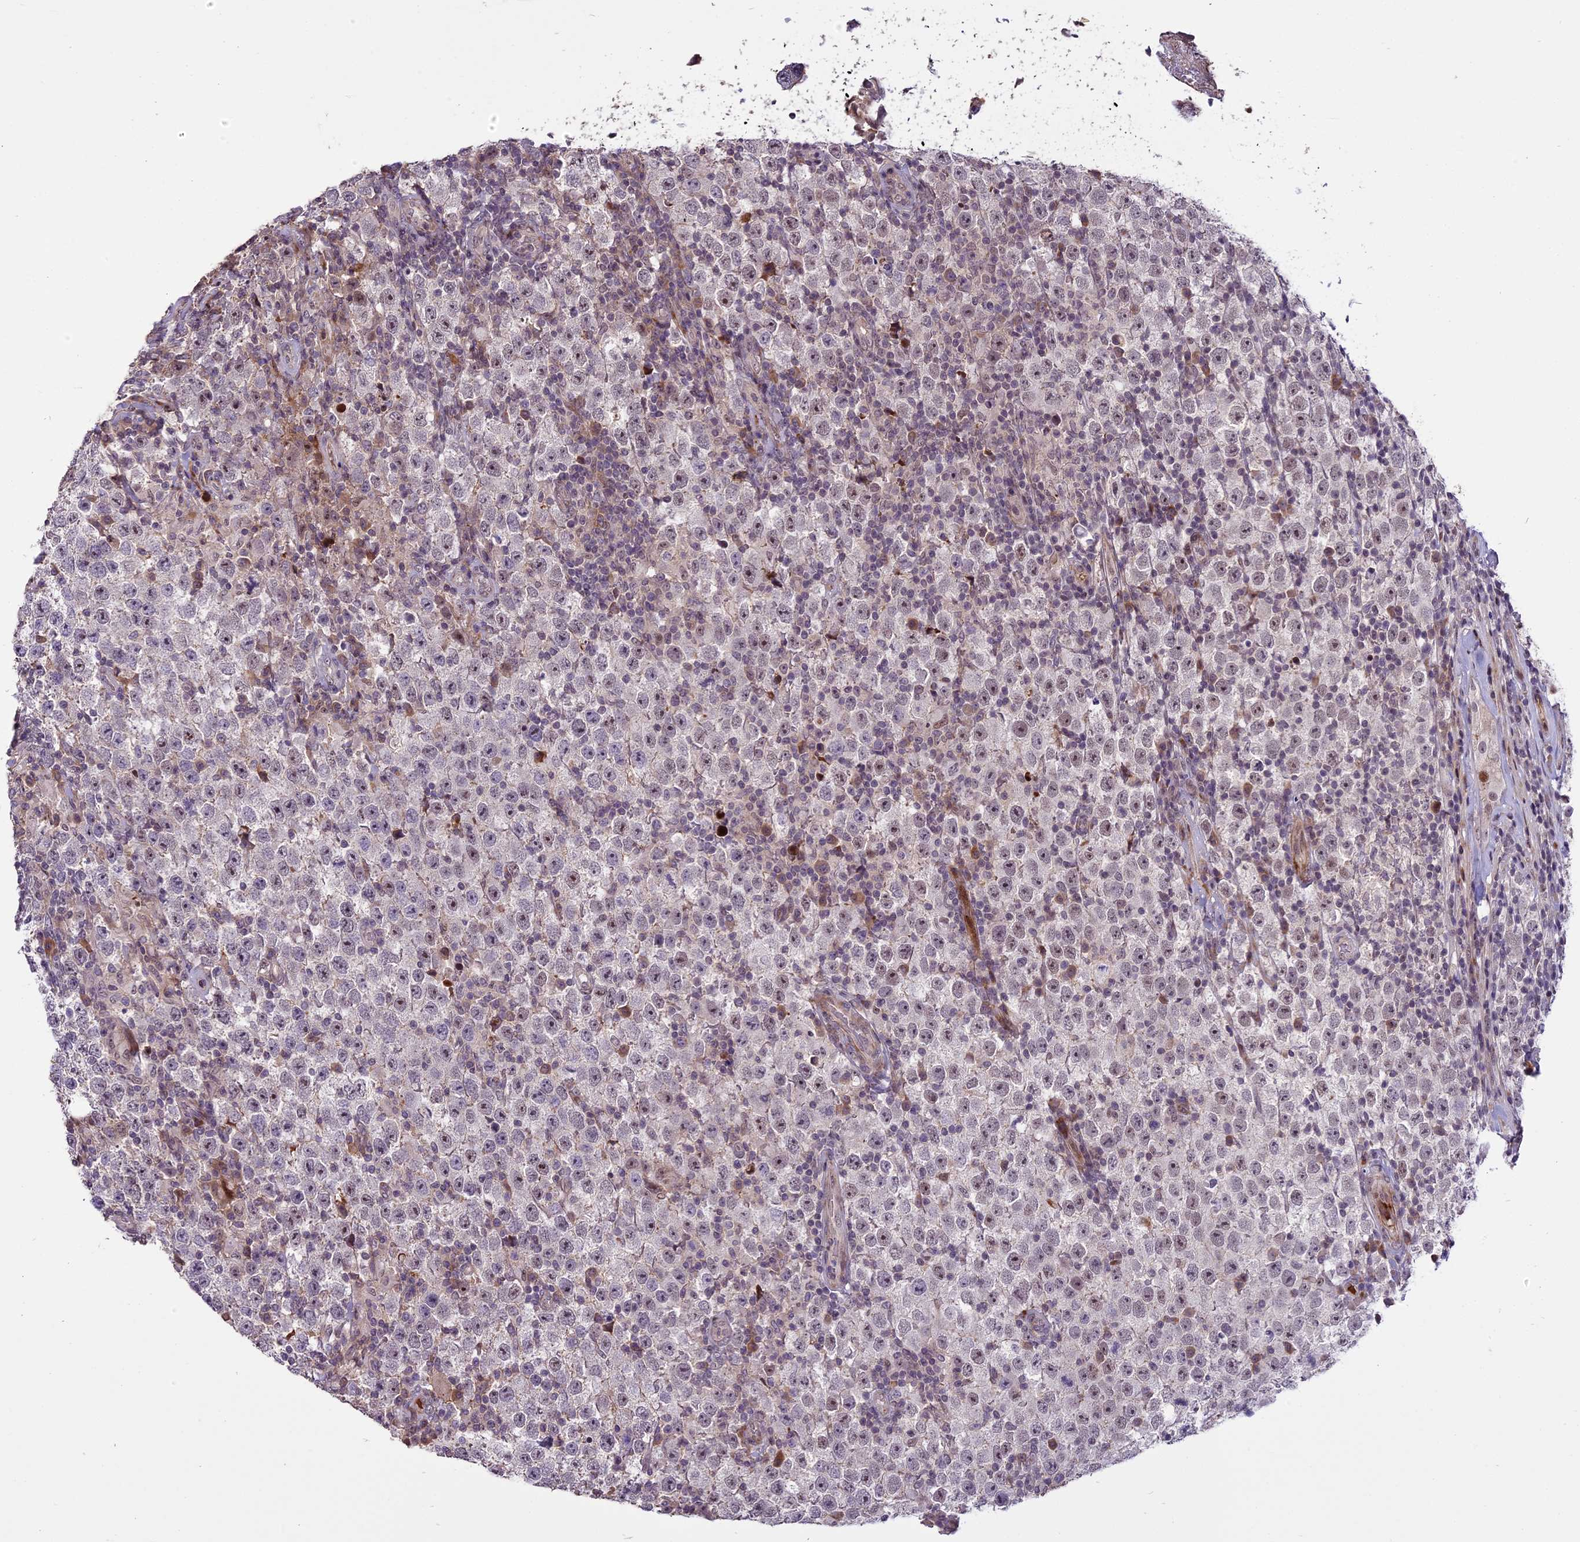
{"staining": {"intensity": "weak", "quantity": "25%-75%", "location": "nuclear"}, "tissue": "testis cancer", "cell_type": "Tumor cells", "image_type": "cancer", "snomed": [{"axis": "morphology", "description": "Normal tissue, NOS"}, {"axis": "morphology", "description": "Urothelial carcinoma, High grade"}, {"axis": "morphology", "description": "Seminoma, NOS"}, {"axis": "morphology", "description": "Carcinoma, Embryonal, NOS"}, {"axis": "topography", "description": "Urinary bladder"}, {"axis": "topography", "description": "Testis"}], "caption": "Weak nuclear staining is identified in approximately 25%-75% of tumor cells in embryonal carcinoma (testis).", "gene": "ENHO", "patient": {"sex": "male", "age": 41}}